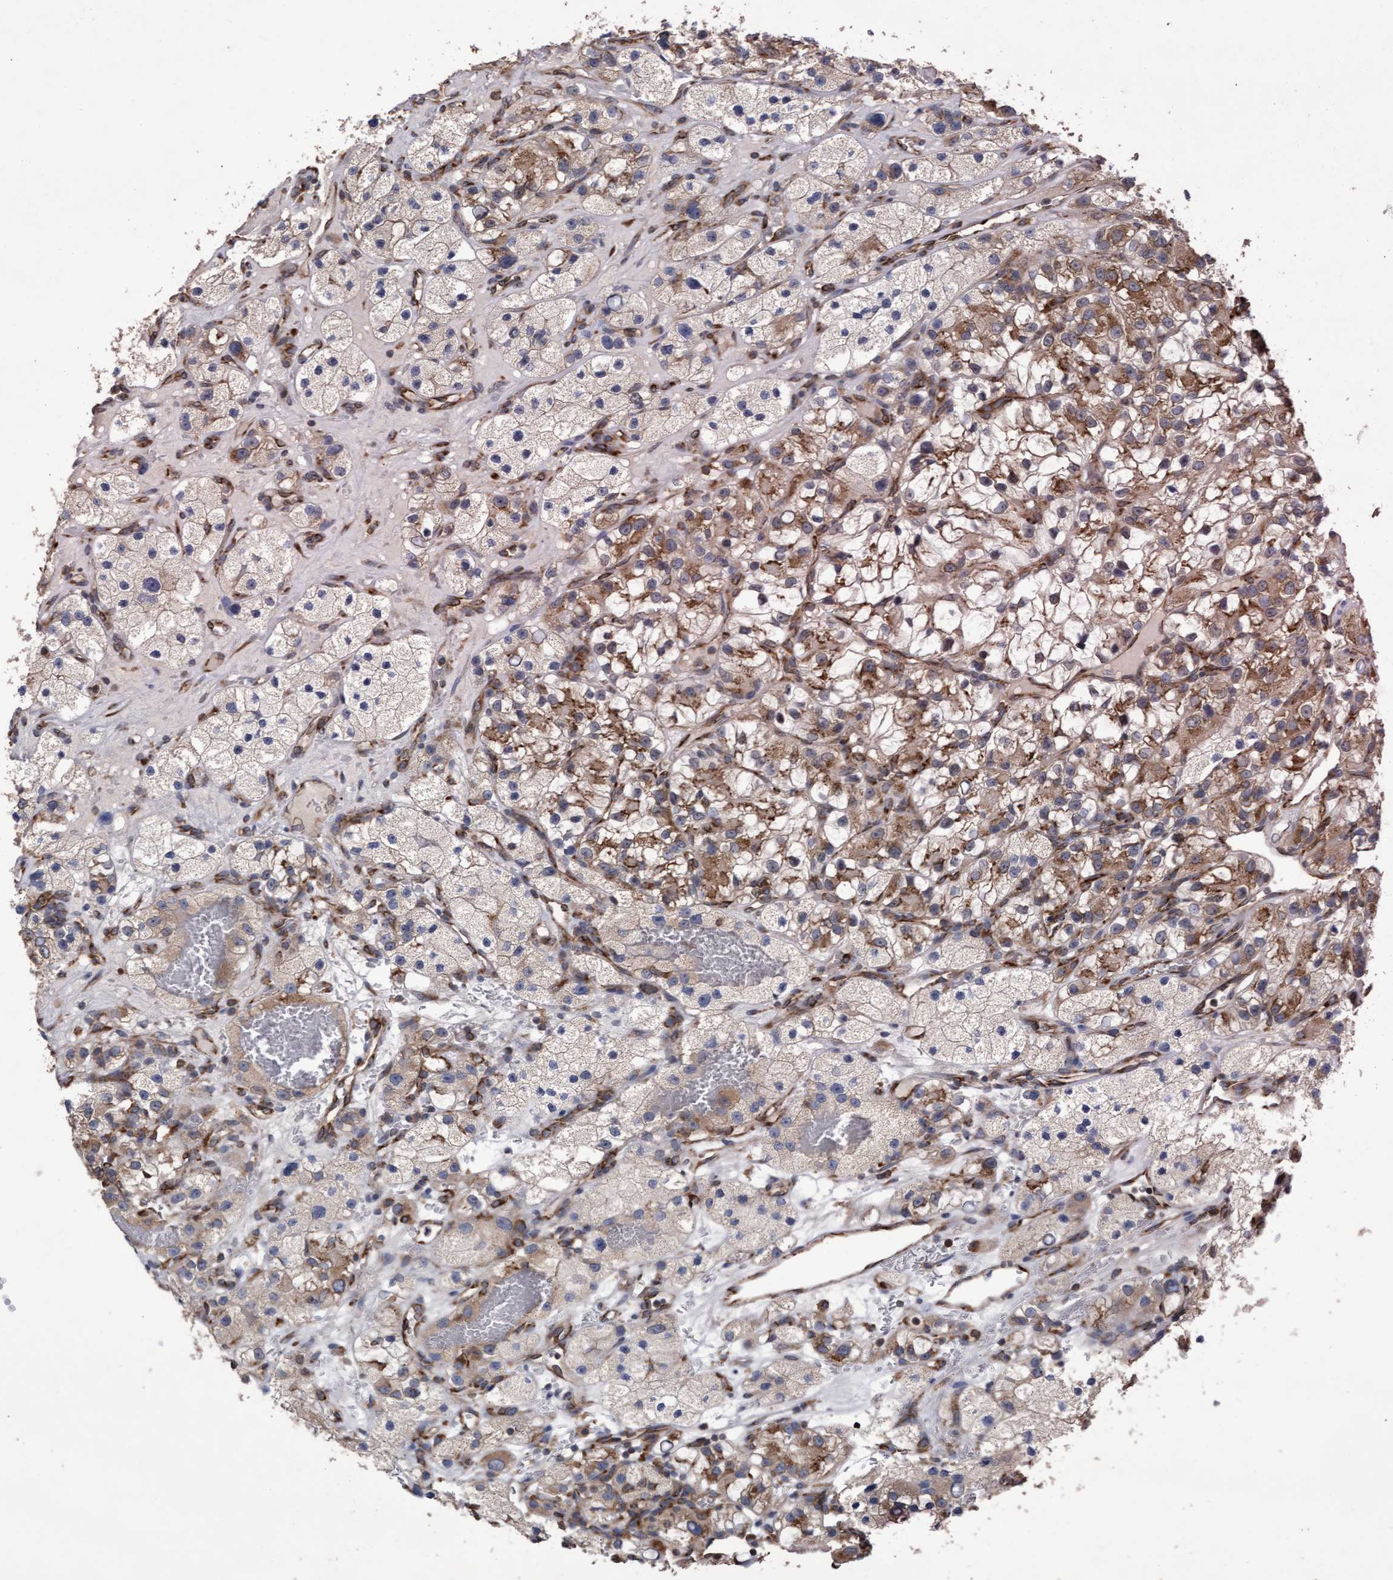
{"staining": {"intensity": "moderate", "quantity": "25%-75%", "location": "cytoplasmic/membranous"}, "tissue": "renal cancer", "cell_type": "Tumor cells", "image_type": "cancer", "snomed": [{"axis": "morphology", "description": "Adenocarcinoma, NOS"}, {"axis": "topography", "description": "Kidney"}], "caption": "Moderate cytoplasmic/membranous protein staining is present in about 25%-75% of tumor cells in renal cancer. The staining was performed using DAB, with brown indicating positive protein expression. Nuclei are stained blue with hematoxylin.", "gene": "ABCF2", "patient": {"sex": "female", "age": 57}}